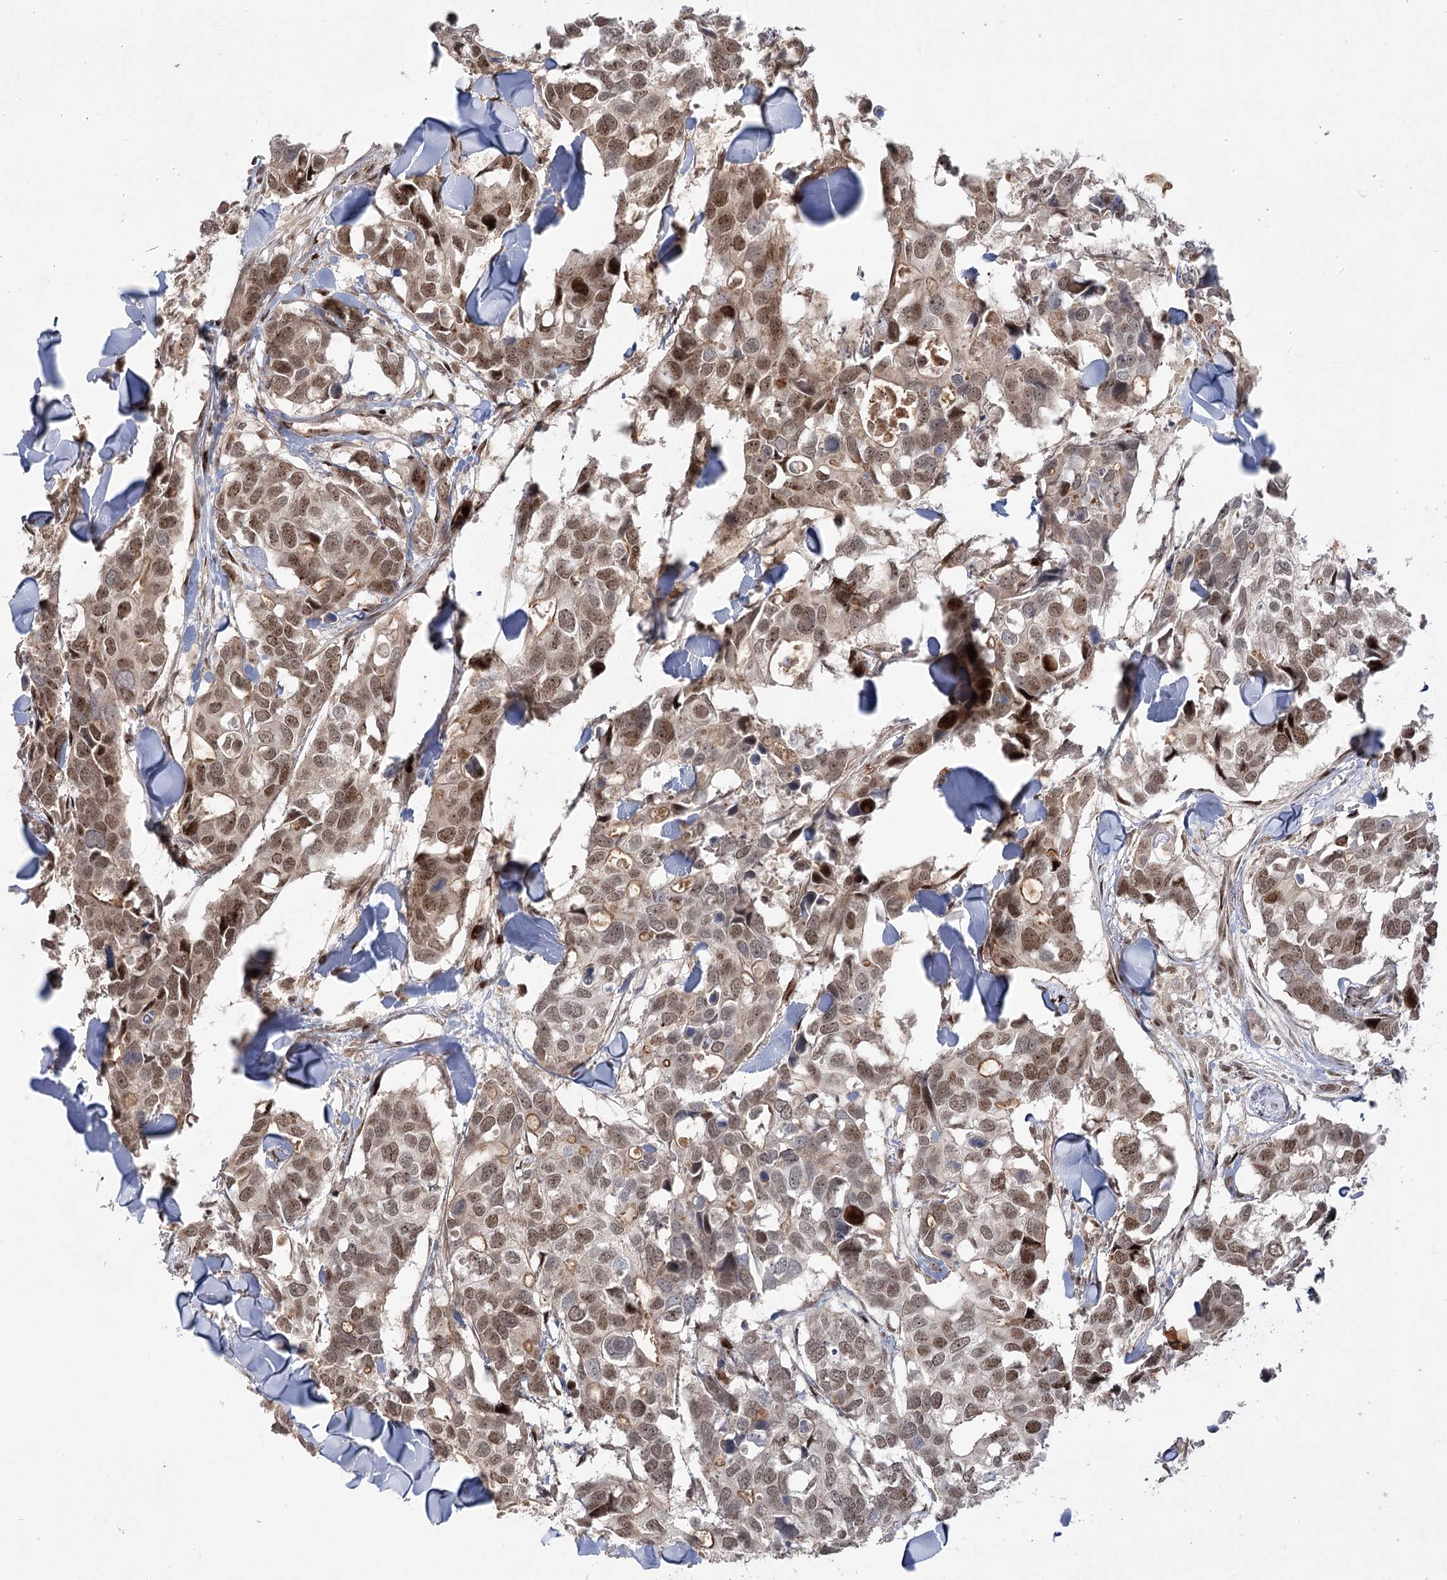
{"staining": {"intensity": "moderate", "quantity": ">75%", "location": "nuclear"}, "tissue": "breast cancer", "cell_type": "Tumor cells", "image_type": "cancer", "snomed": [{"axis": "morphology", "description": "Duct carcinoma"}, {"axis": "topography", "description": "Breast"}], "caption": "Immunohistochemistry (IHC) of human invasive ductal carcinoma (breast) exhibits medium levels of moderate nuclear expression in approximately >75% of tumor cells. (DAB (3,3'-diaminobenzidine) IHC, brown staining for protein, blue staining for nuclei).", "gene": "HELQ", "patient": {"sex": "female", "age": 83}}